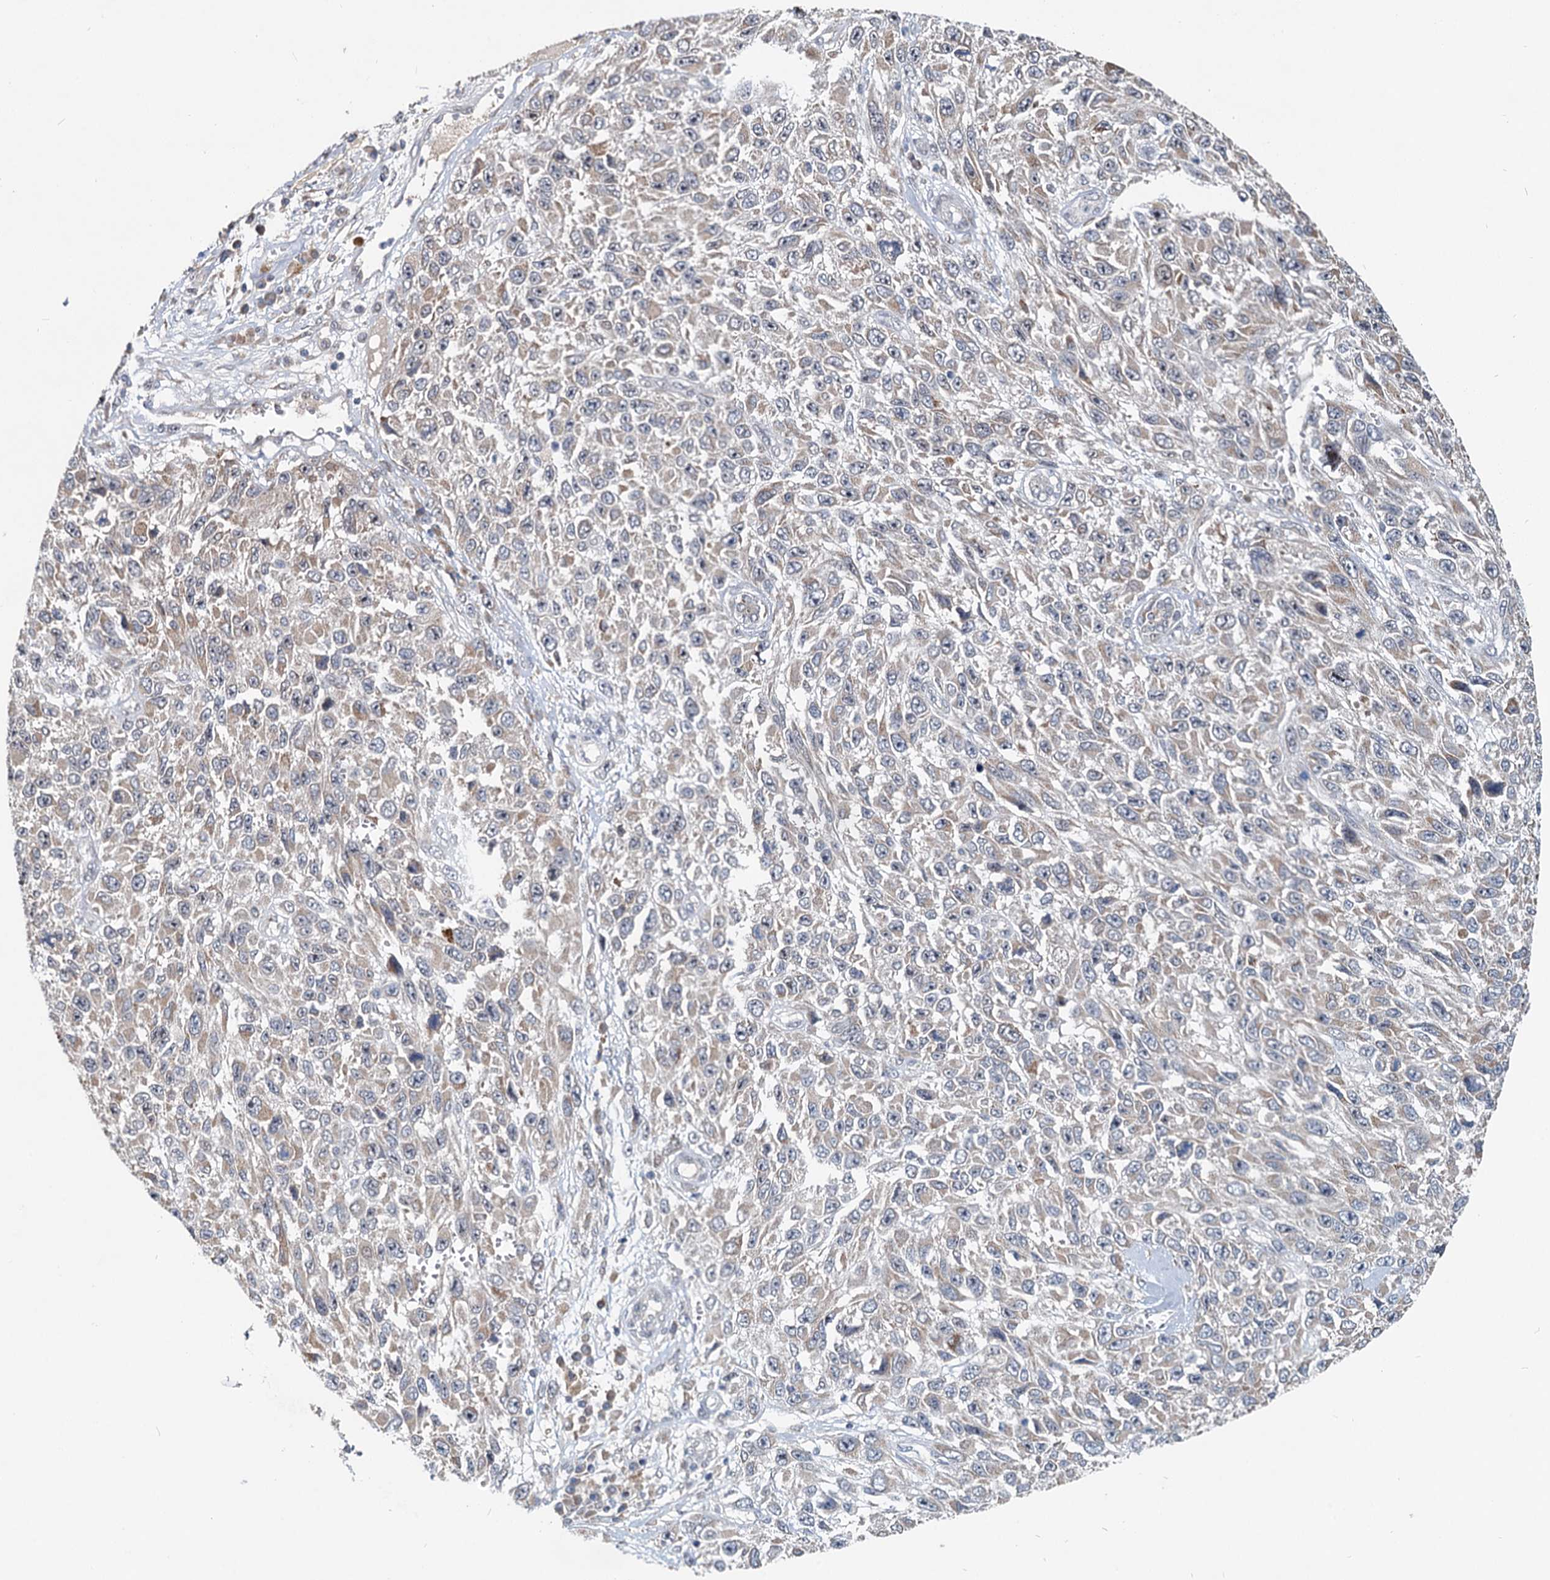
{"staining": {"intensity": "weak", "quantity": "<25%", "location": "cytoplasmic/membranous"}, "tissue": "melanoma", "cell_type": "Tumor cells", "image_type": "cancer", "snomed": [{"axis": "morphology", "description": "Normal tissue, NOS"}, {"axis": "morphology", "description": "Malignant melanoma, NOS"}, {"axis": "topography", "description": "Skin"}], "caption": "Malignant melanoma was stained to show a protein in brown. There is no significant positivity in tumor cells. (DAB immunohistochemistry (IHC) with hematoxylin counter stain).", "gene": "RITA1", "patient": {"sex": "female", "age": 96}}